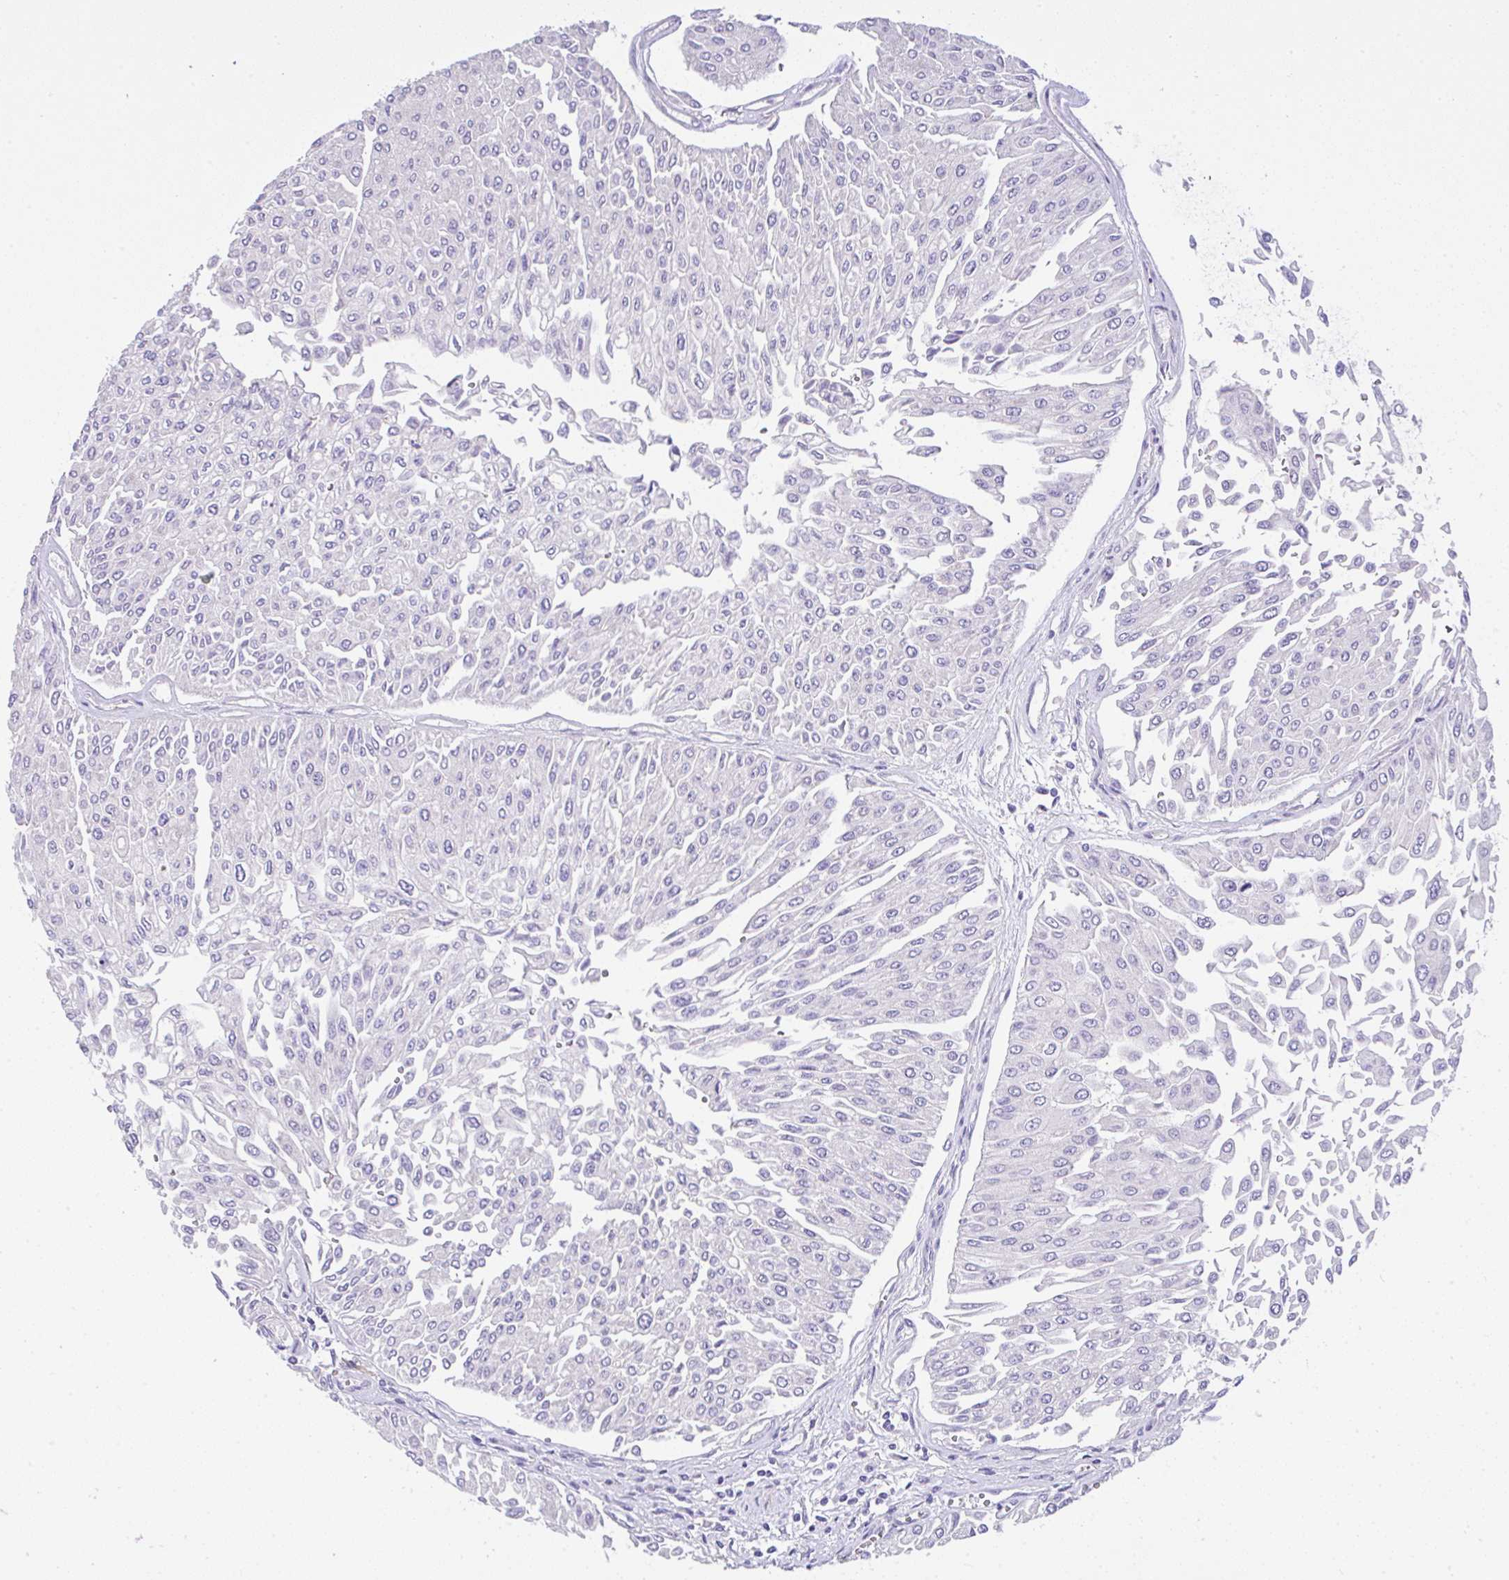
{"staining": {"intensity": "negative", "quantity": "none", "location": "none"}, "tissue": "urothelial cancer", "cell_type": "Tumor cells", "image_type": "cancer", "snomed": [{"axis": "morphology", "description": "Urothelial carcinoma, Low grade"}, {"axis": "topography", "description": "Urinary bladder"}], "caption": "Immunohistochemistry (IHC) of human urothelial carcinoma (low-grade) exhibits no staining in tumor cells.", "gene": "CTU1", "patient": {"sex": "male", "age": 67}}